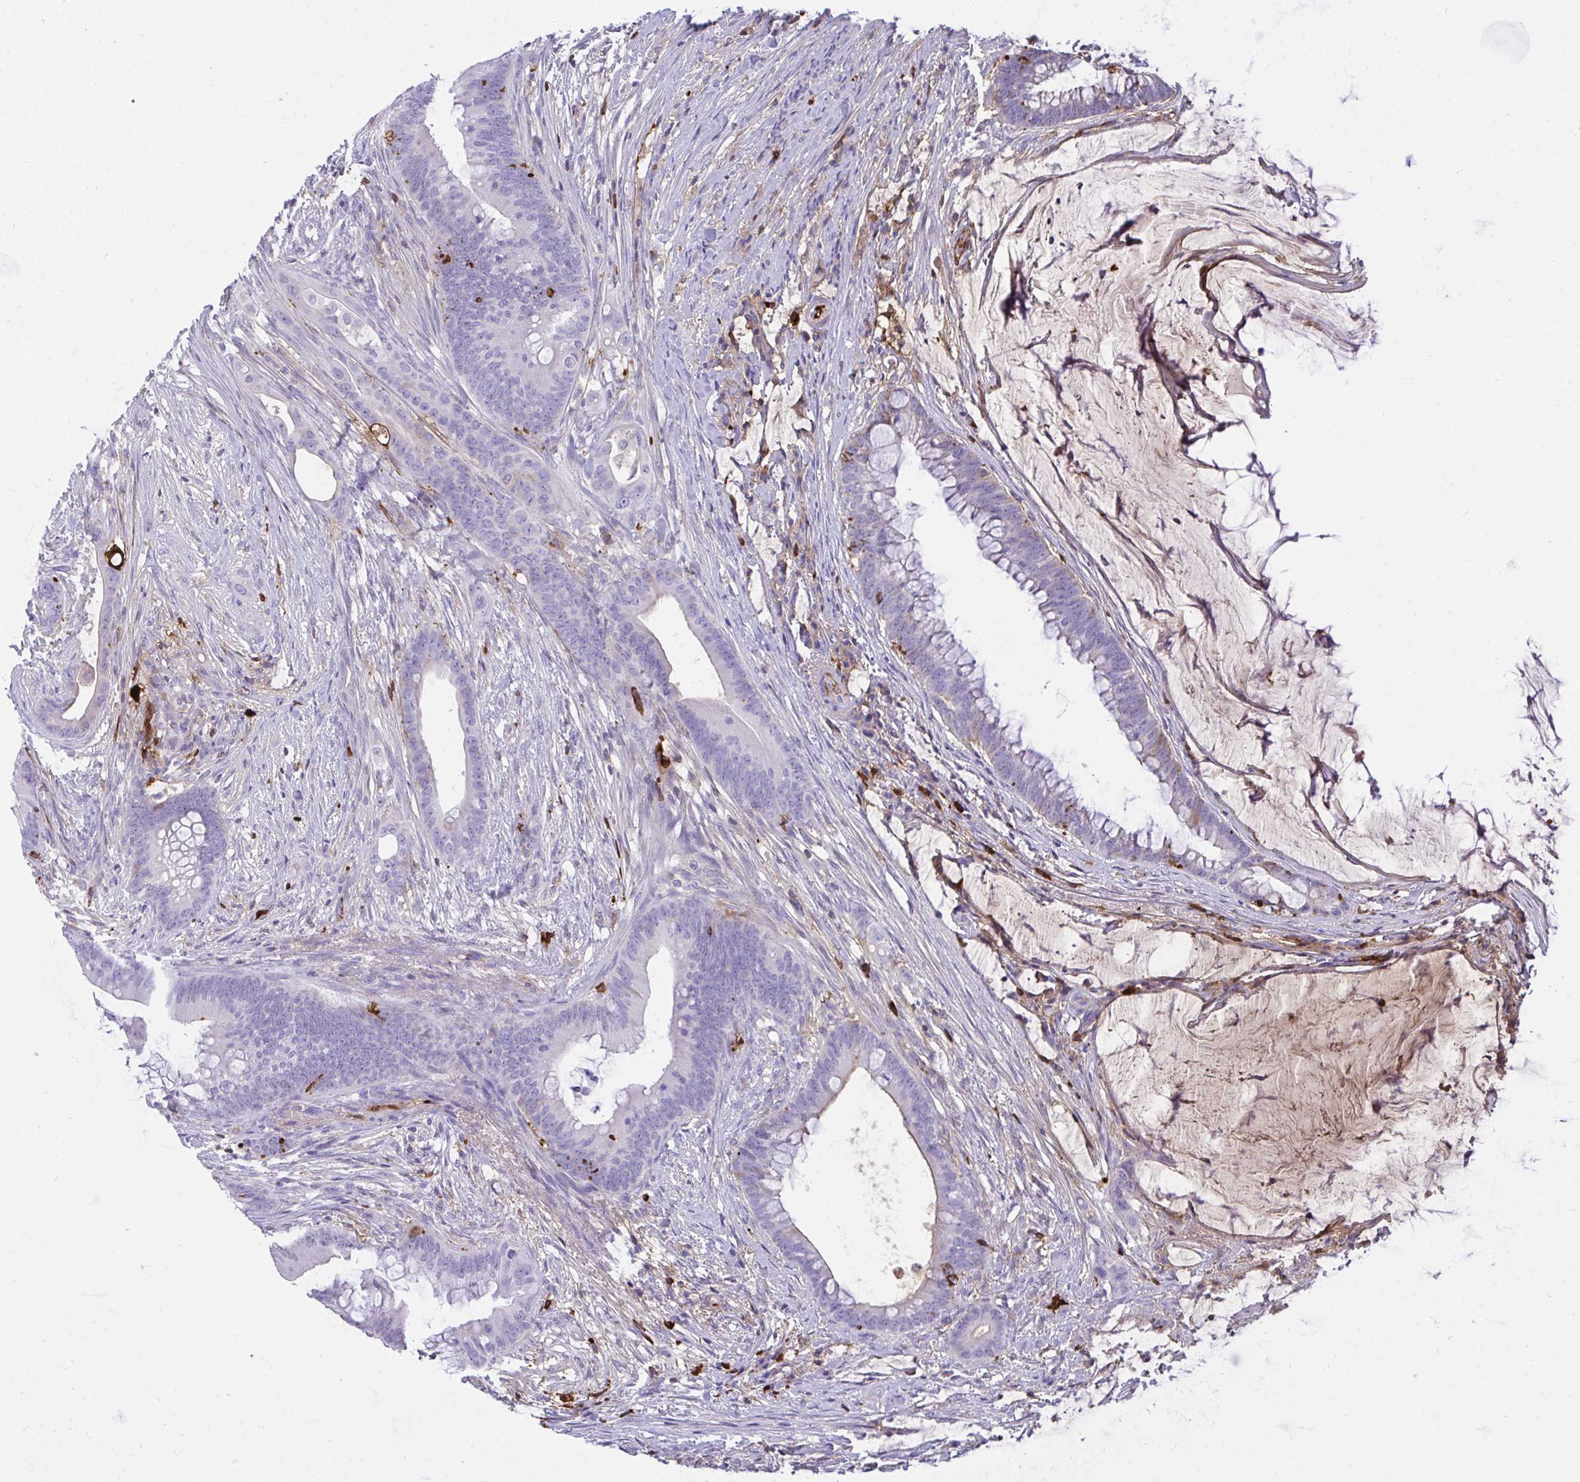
{"staining": {"intensity": "strong", "quantity": "<25%", "location": "cytoplasmic/membranous"}, "tissue": "colorectal cancer", "cell_type": "Tumor cells", "image_type": "cancer", "snomed": [{"axis": "morphology", "description": "Adenocarcinoma, NOS"}, {"axis": "topography", "description": "Colon"}], "caption": "Tumor cells show medium levels of strong cytoplasmic/membranous expression in about <25% of cells in colorectal adenocarcinoma.", "gene": "F2", "patient": {"sex": "male", "age": 62}}